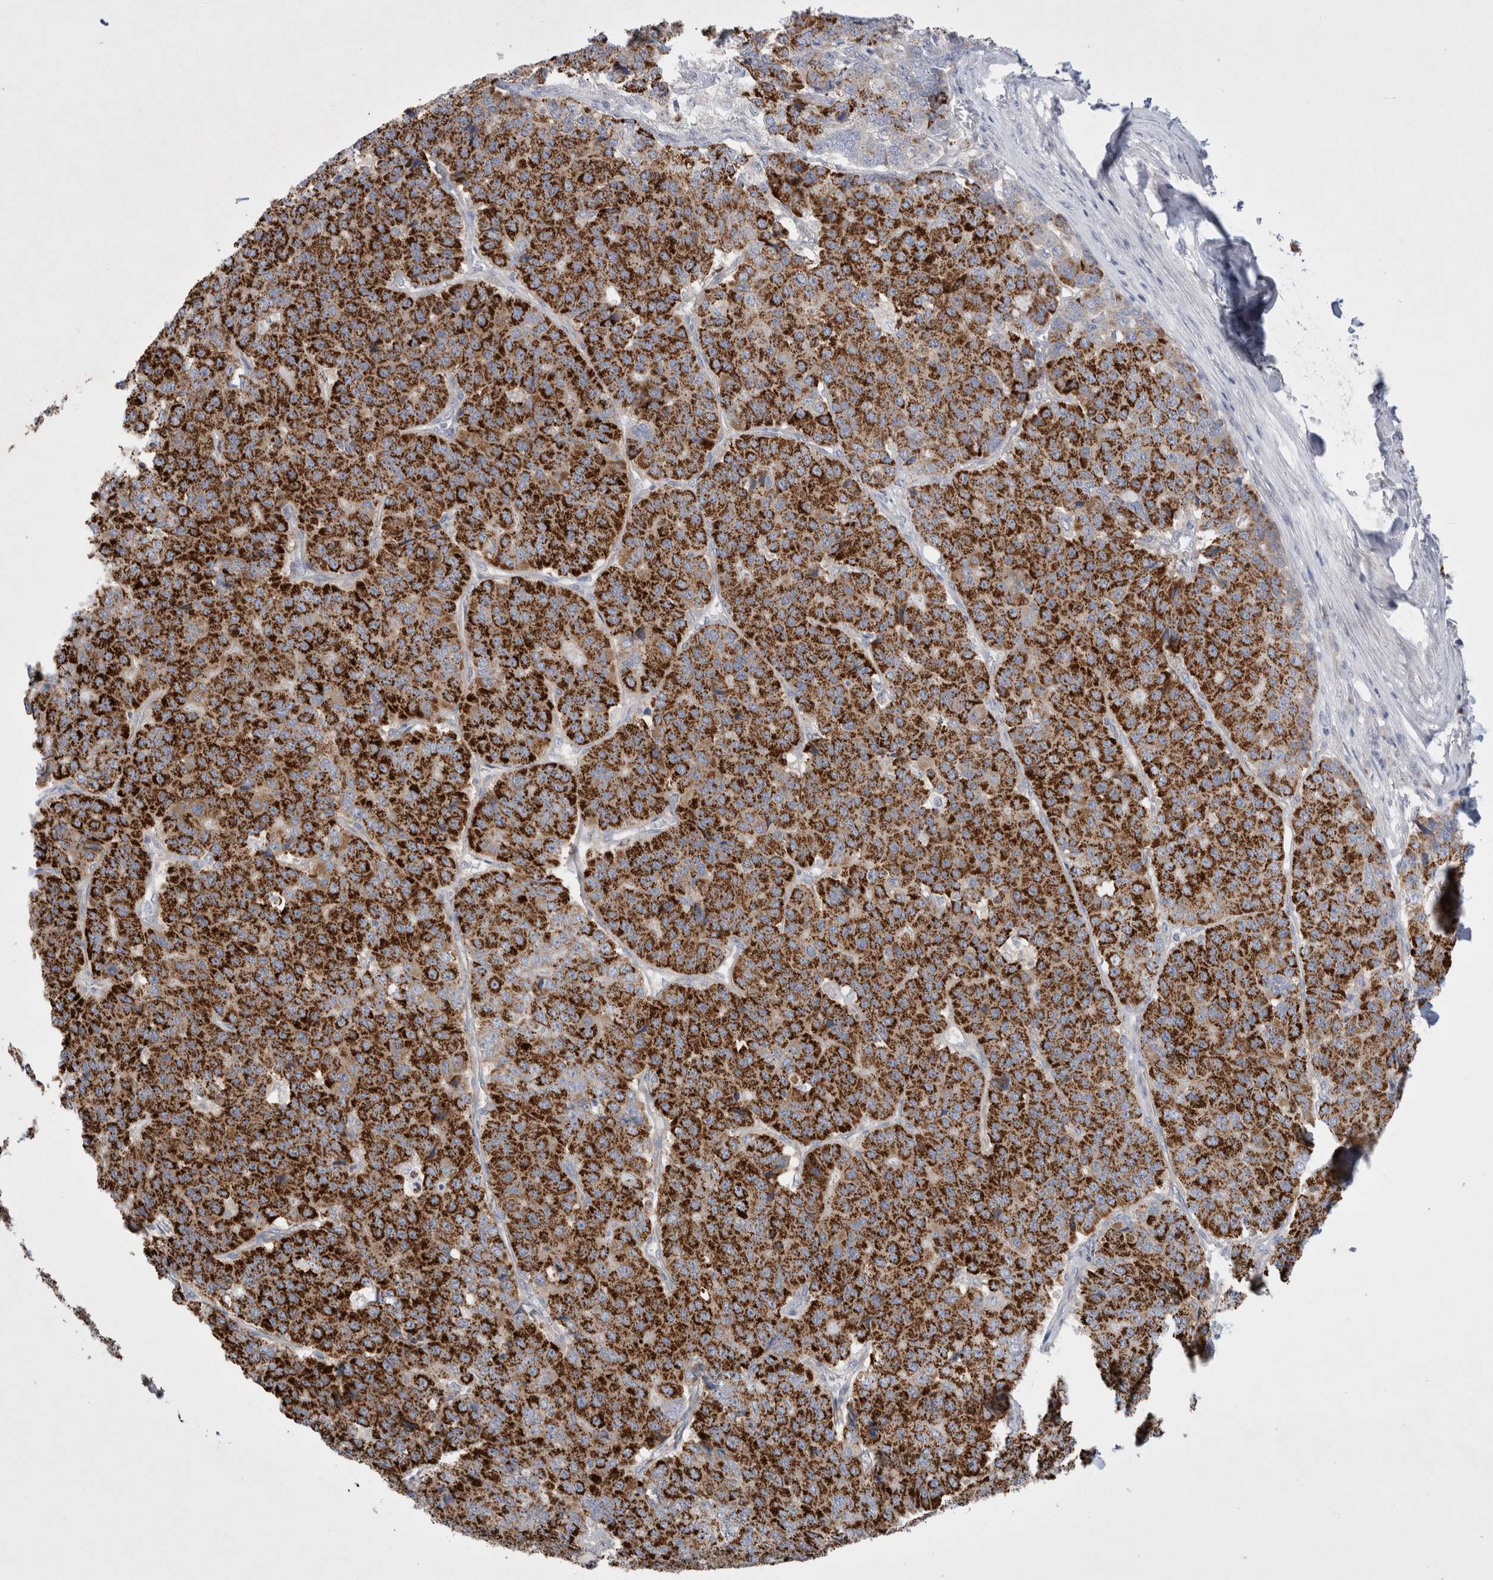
{"staining": {"intensity": "moderate", "quantity": ">75%", "location": "cytoplasmic/membranous"}, "tissue": "pancreatic cancer", "cell_type": "Tumor cells", "image_type": "cancer", "snomed": [{"axis": "morphology", "description": "Adenocarcinoma, NOS"}, {"axis": "topography", "description": "Pancreas"}], "caption": "Pancreatic cancer tissue exhibits moderate cytoplasmic/membranous positivity in about >75% of tumor cells, visualized by immunohistochemistry.", "gene": "RBM12B", "patient": {"sex": "male", "age": 50}}